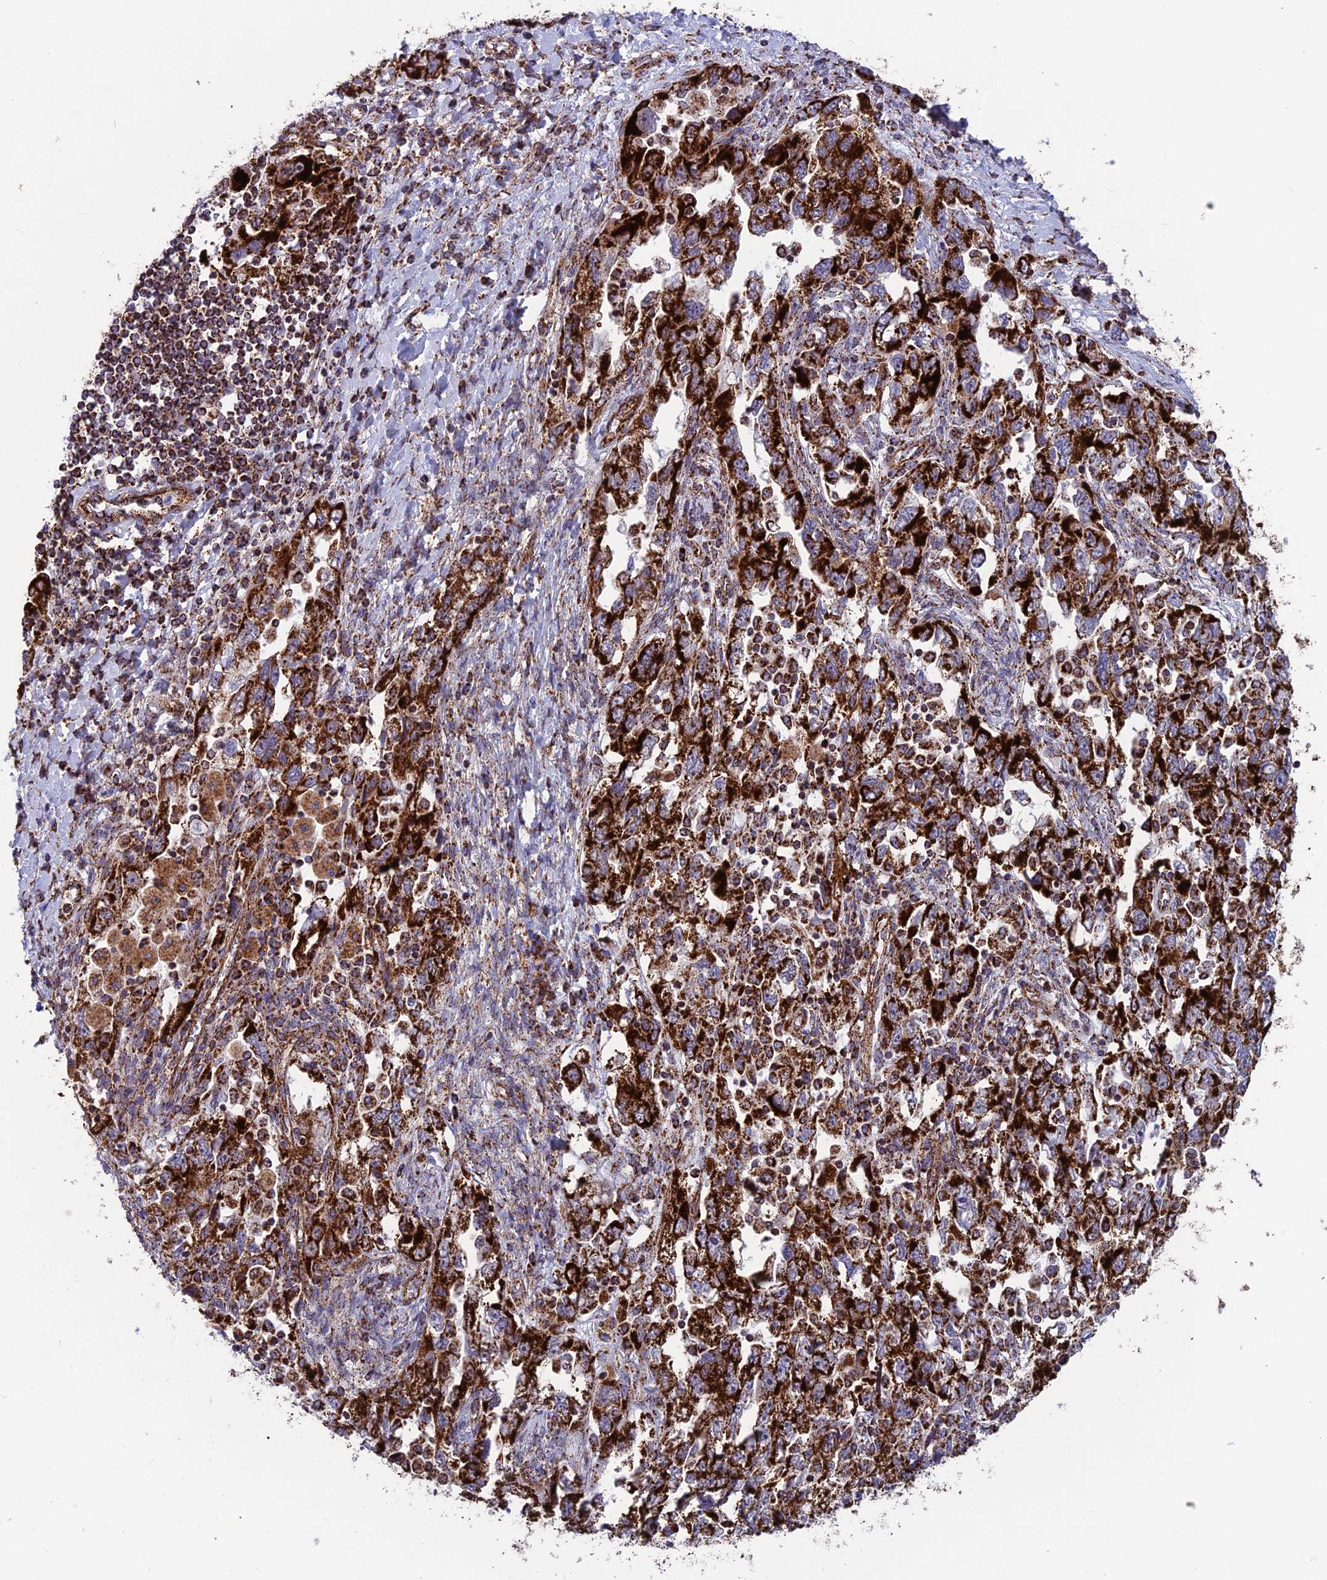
{"staining": {"intensity": "negative", "quantity": "none", "location": "none"}, "tissue": "ovarian cancer", "cell_type": "Tumor cells", "image_type": "cancer", "snomed": [{"axis": "morphology", "description": "Carcinoma, NOS"}, {"axis": "morphology", "description": "Cystadenocarcinoma, serous, NOS"}, {"axis": "topography", "description": "Ovary"}], "caption": "Carcinoma (ovarian) stained for a protein using immunohistochemistry (IHC) exhibits no expression tumor cells.", "gene": "MRPS18B", "patient": {"sex": "female", "age": 69}}